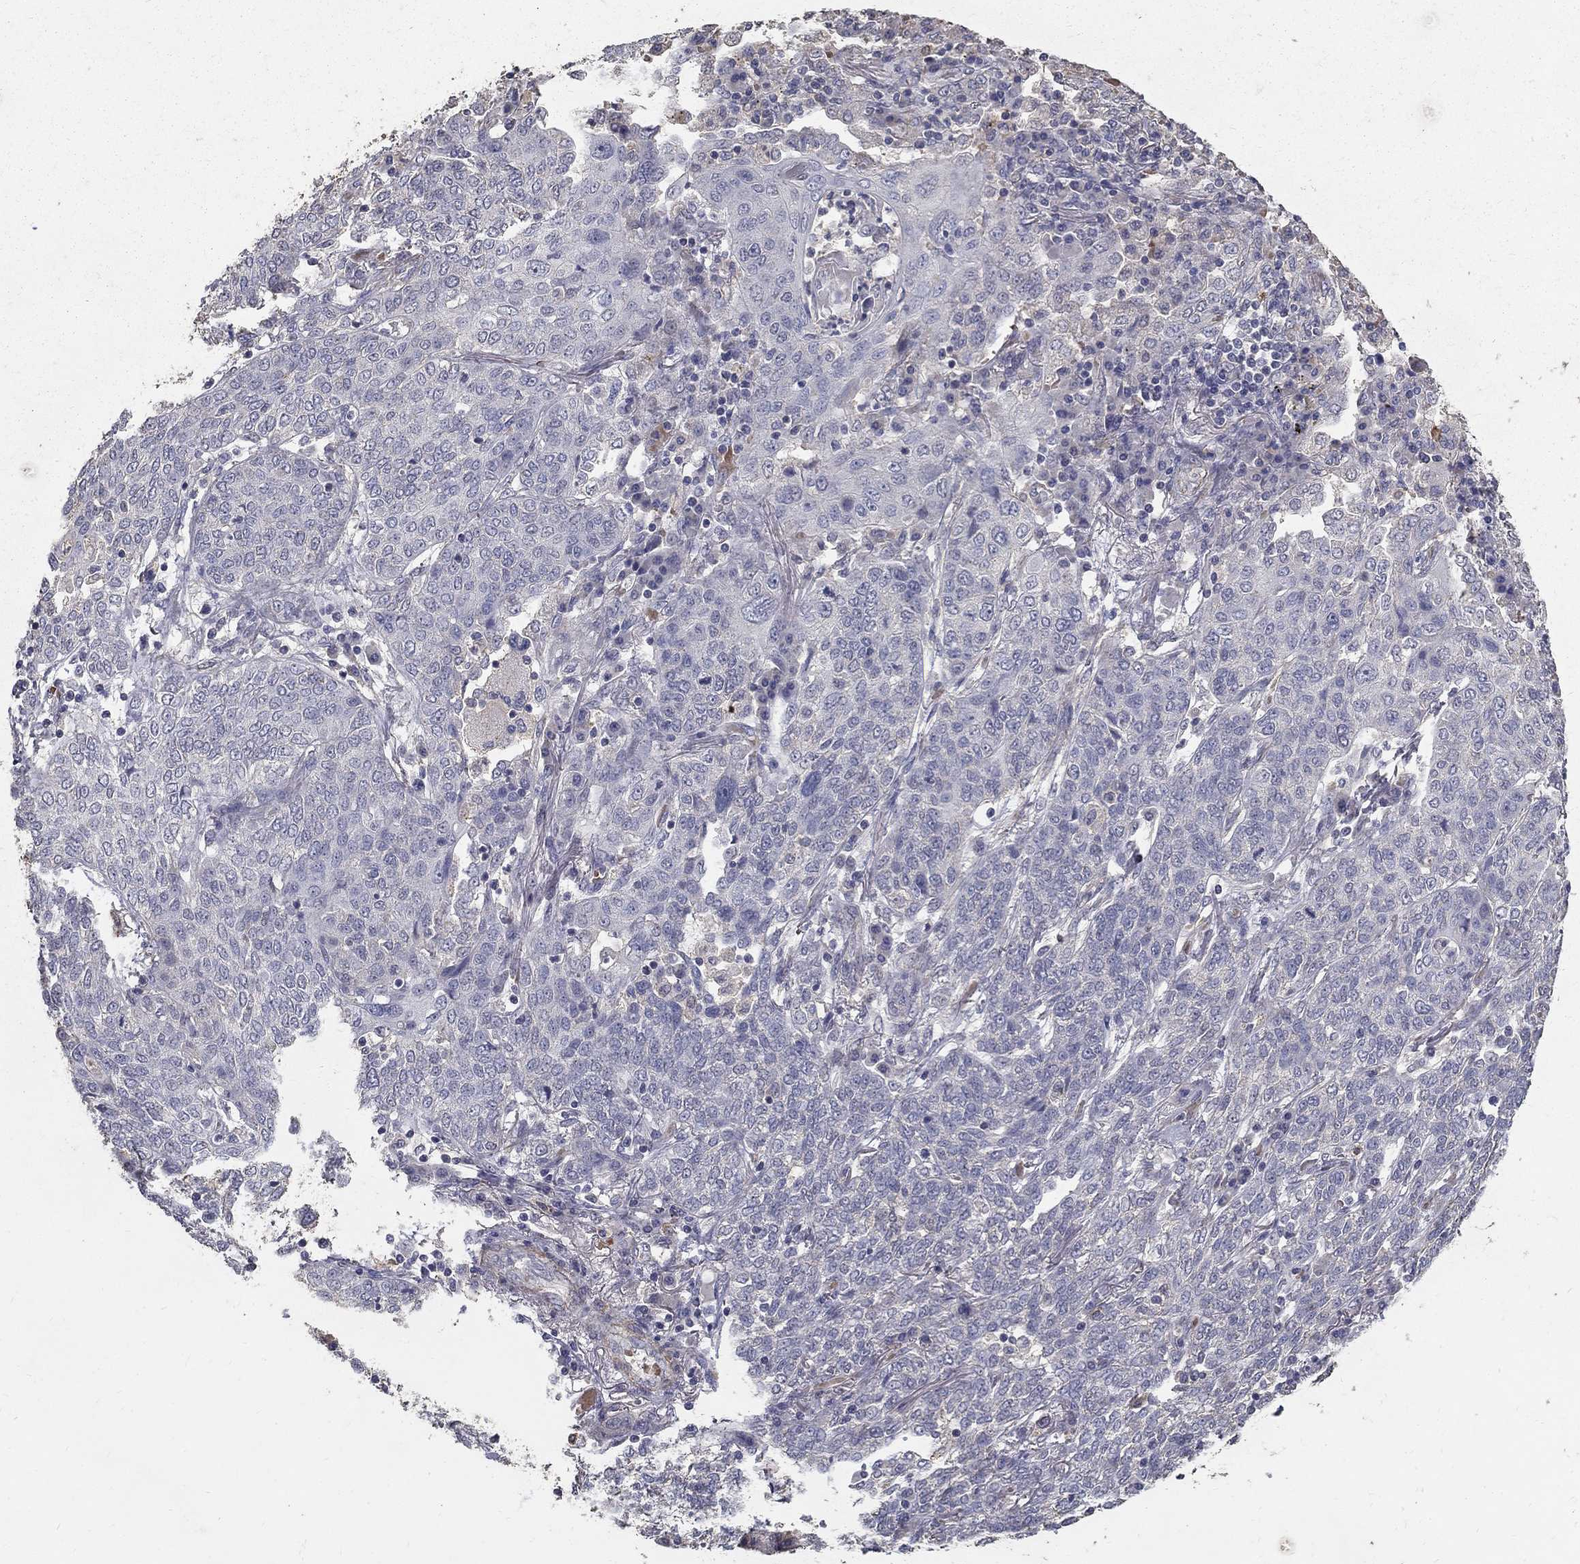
{"staining": {"intensity": "negative", "quantity": "none", "location": "none"}, "tissue": "lung cancer", "cell_type": "Tumor cells", "image_type": "cancer", "snomed": [{"axis": "morphology", "description": "Squamous cell carcinoma, NOS"}, {"axis": "topography", "description": "Lung"}], "caption": "Histopathology image shows no protein staining in tumor cells of lung squamous cell carcinoma tissue.", "gene": "MPP2", "patient": {"sex": "female", "age": 70}}